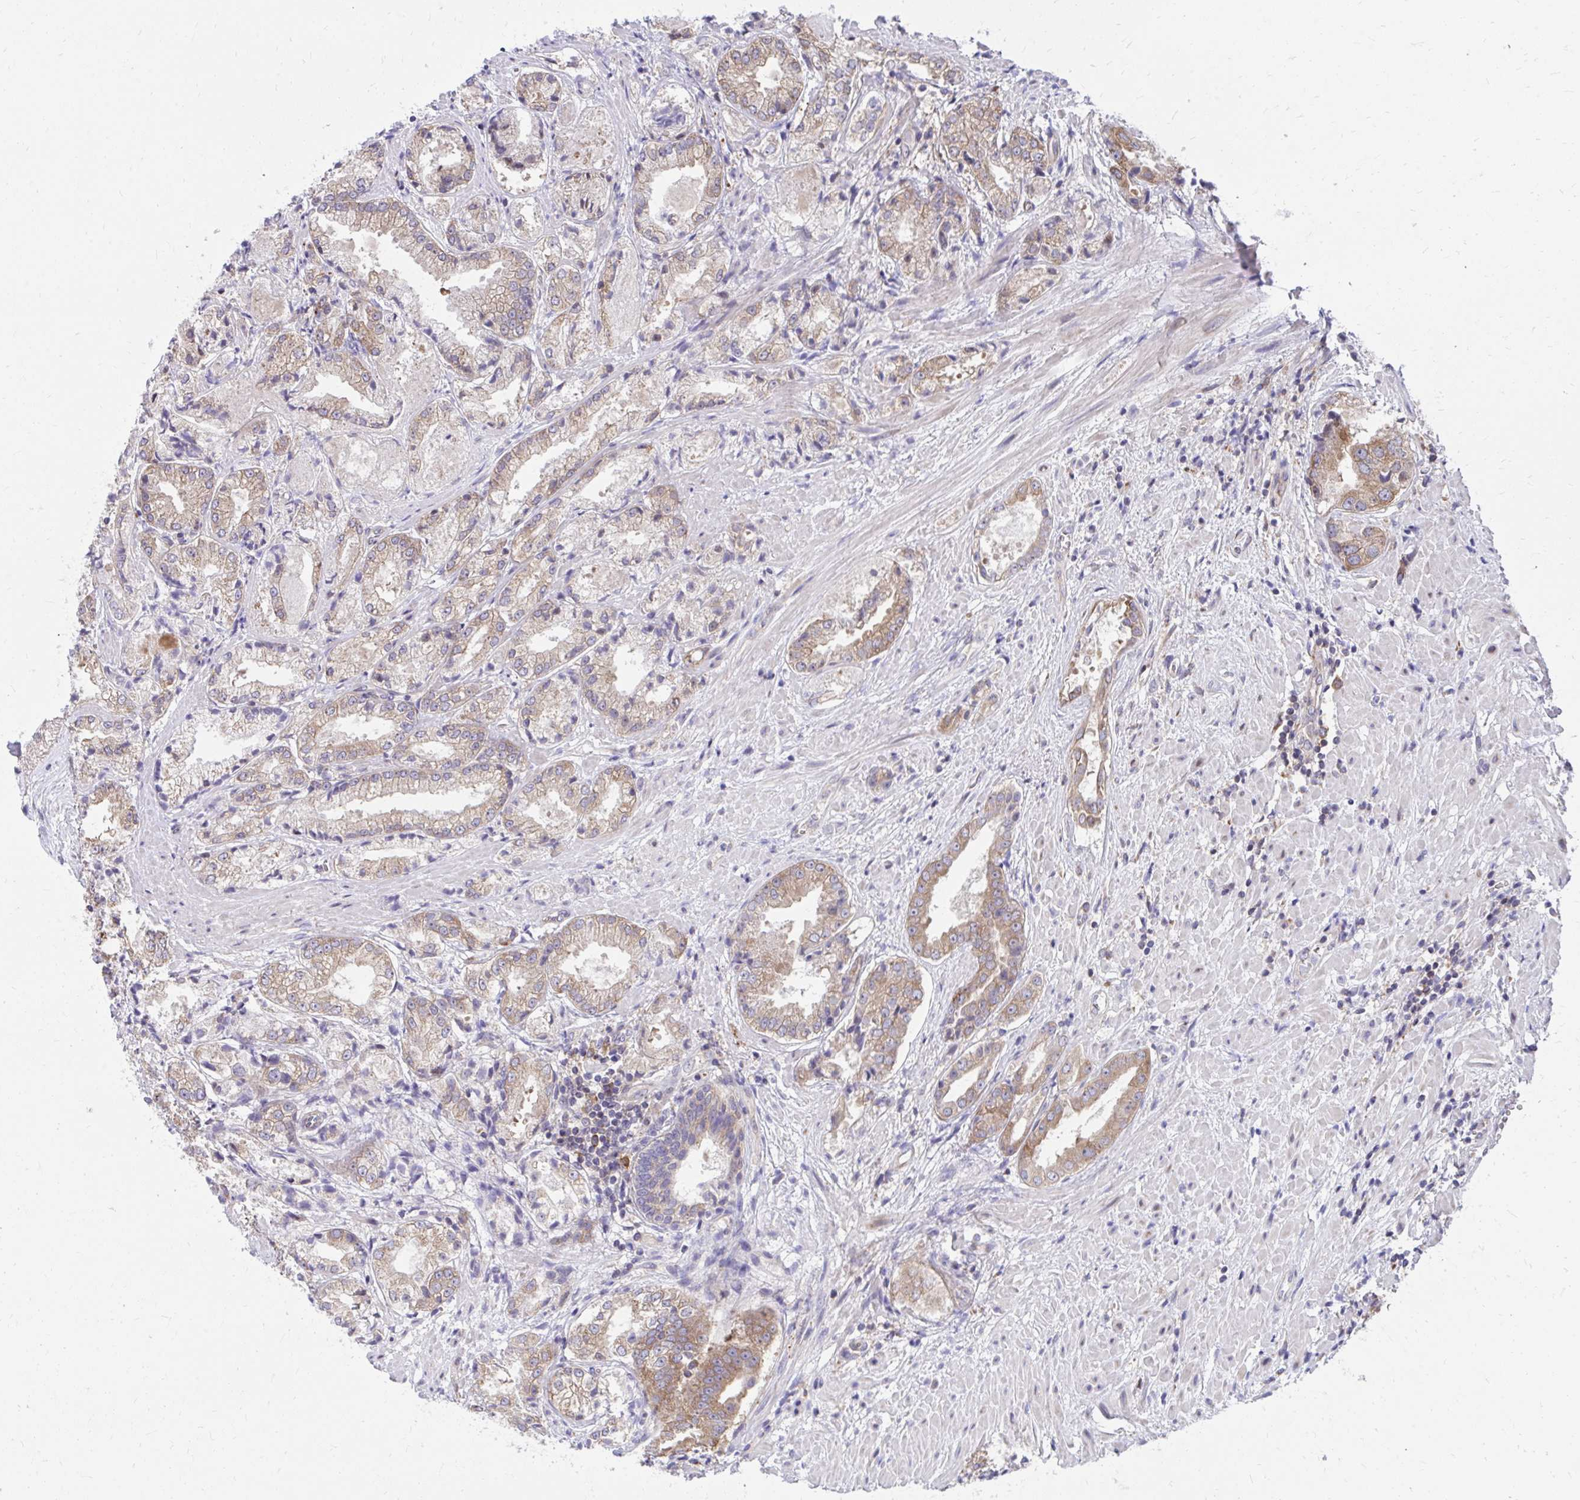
{"staining": {"intensity": "moderate", "quantity": ">75%", "location": "cytoplasmic/membranous"}, "tissue": "prostate cancer", "cell_type": "Tumor cells", "image_type": "cancer", "snomed": [{"axis": "morphology", "description": "Adenocarcinoma, High grade"}, {"axis": "topography", "description": "Prostate"}], "caption": "High-power microscopy captured an immunohistochemistry (IHC) image of prostate adenocarcinoma (high-grade), revealing moderate cytoplasmic/membranous expression in approximately >75% of tumor cells.", "gene": "ZNF778", "patient": {"sex": "male", "age": 61}}